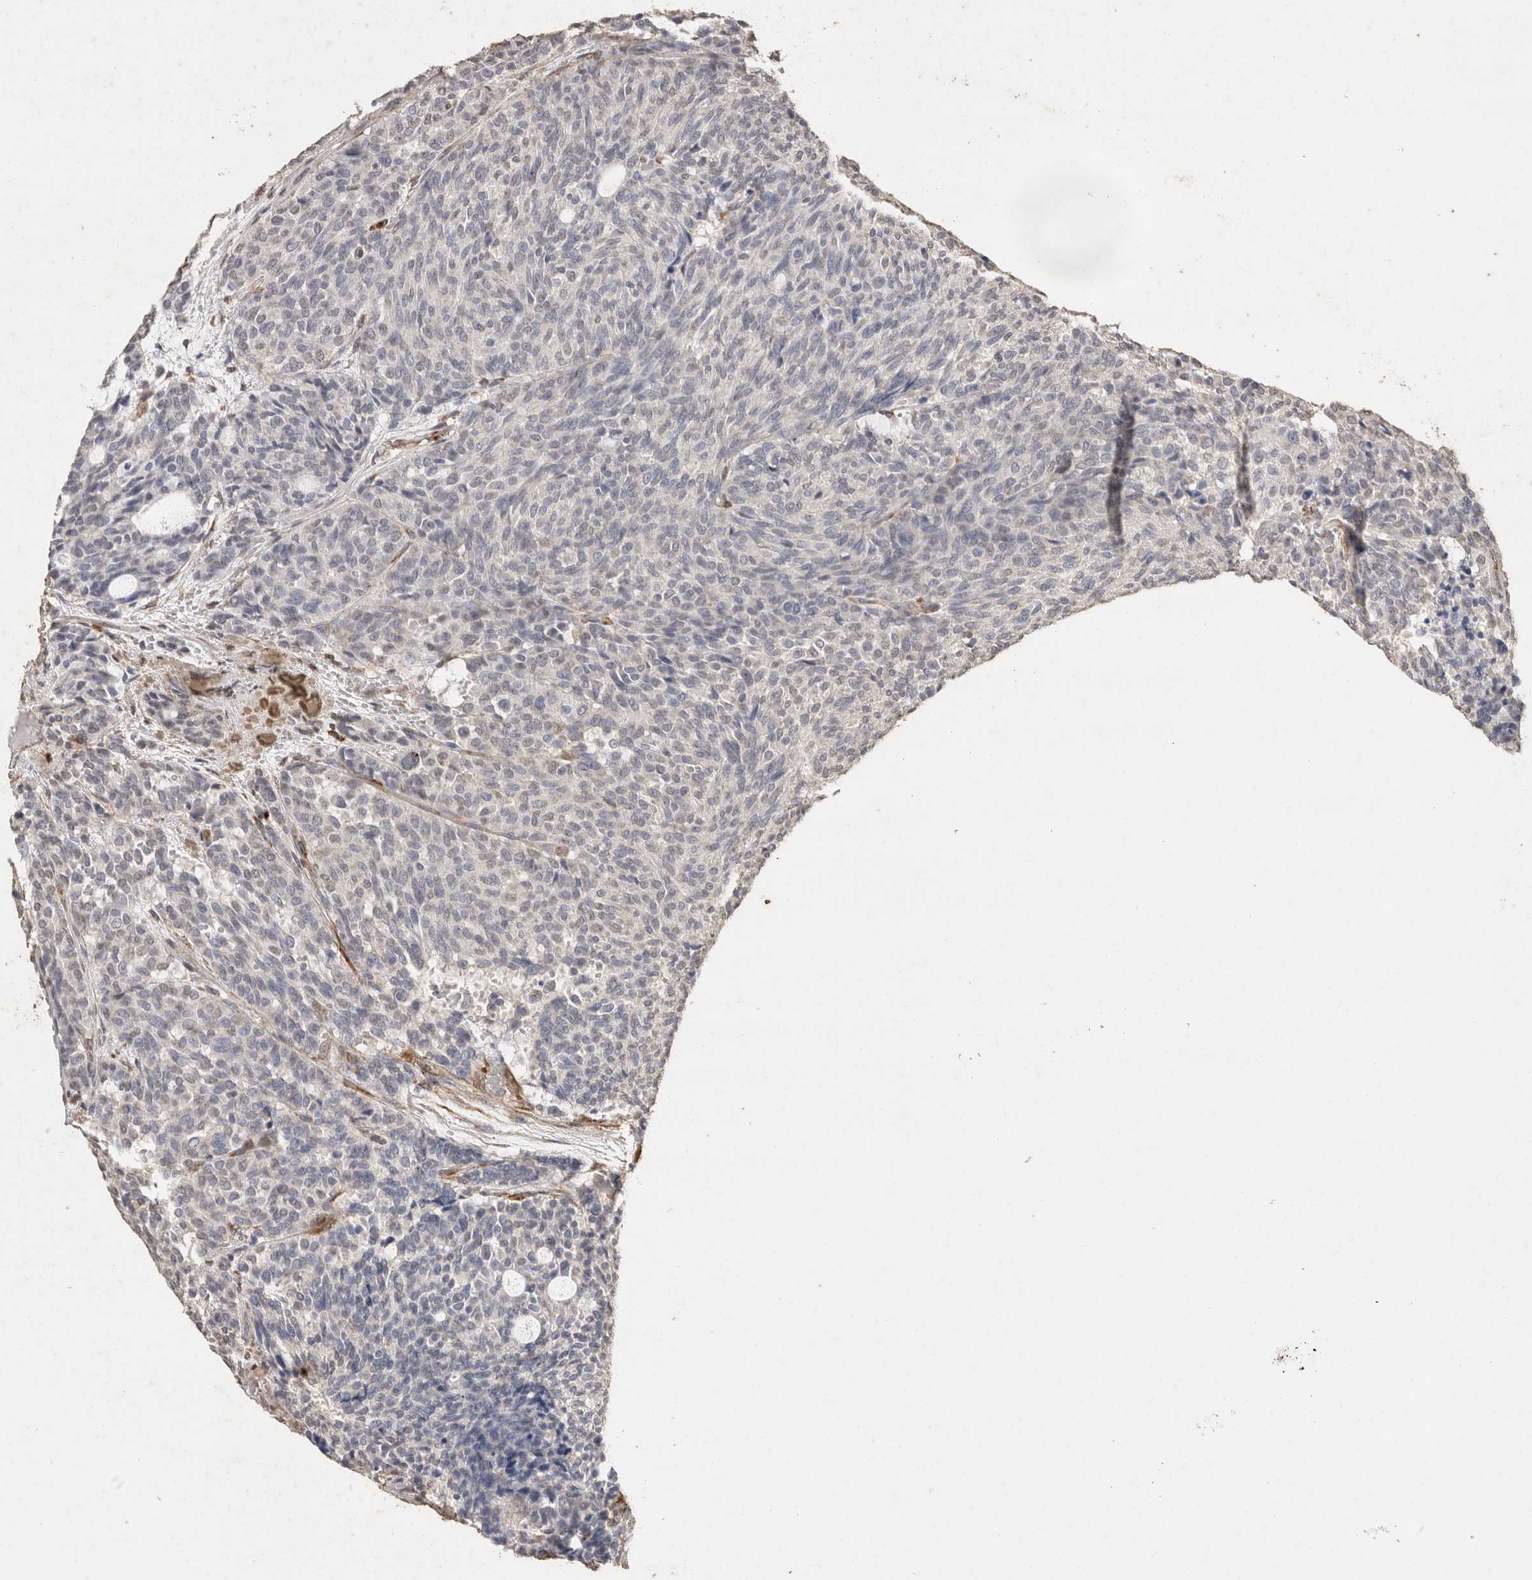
{"staining": {"intensity": "negative", "quantity": "none", "location": "none"}, "tissue": "carcinoid", "cell_type": "Tumor cells", "image_type": "cancer", "snomed": [{"axis": "morphology", "description": "Carcinoid, malignant, NOS"}, {"axis": "topography", "description": "Pancreas"}], "caption": "The micrograph exhibits no staining of tumor cells in carcinoid.", "gene": "C1QTNF5", "patient": {"sex": "female", "age": 54}}